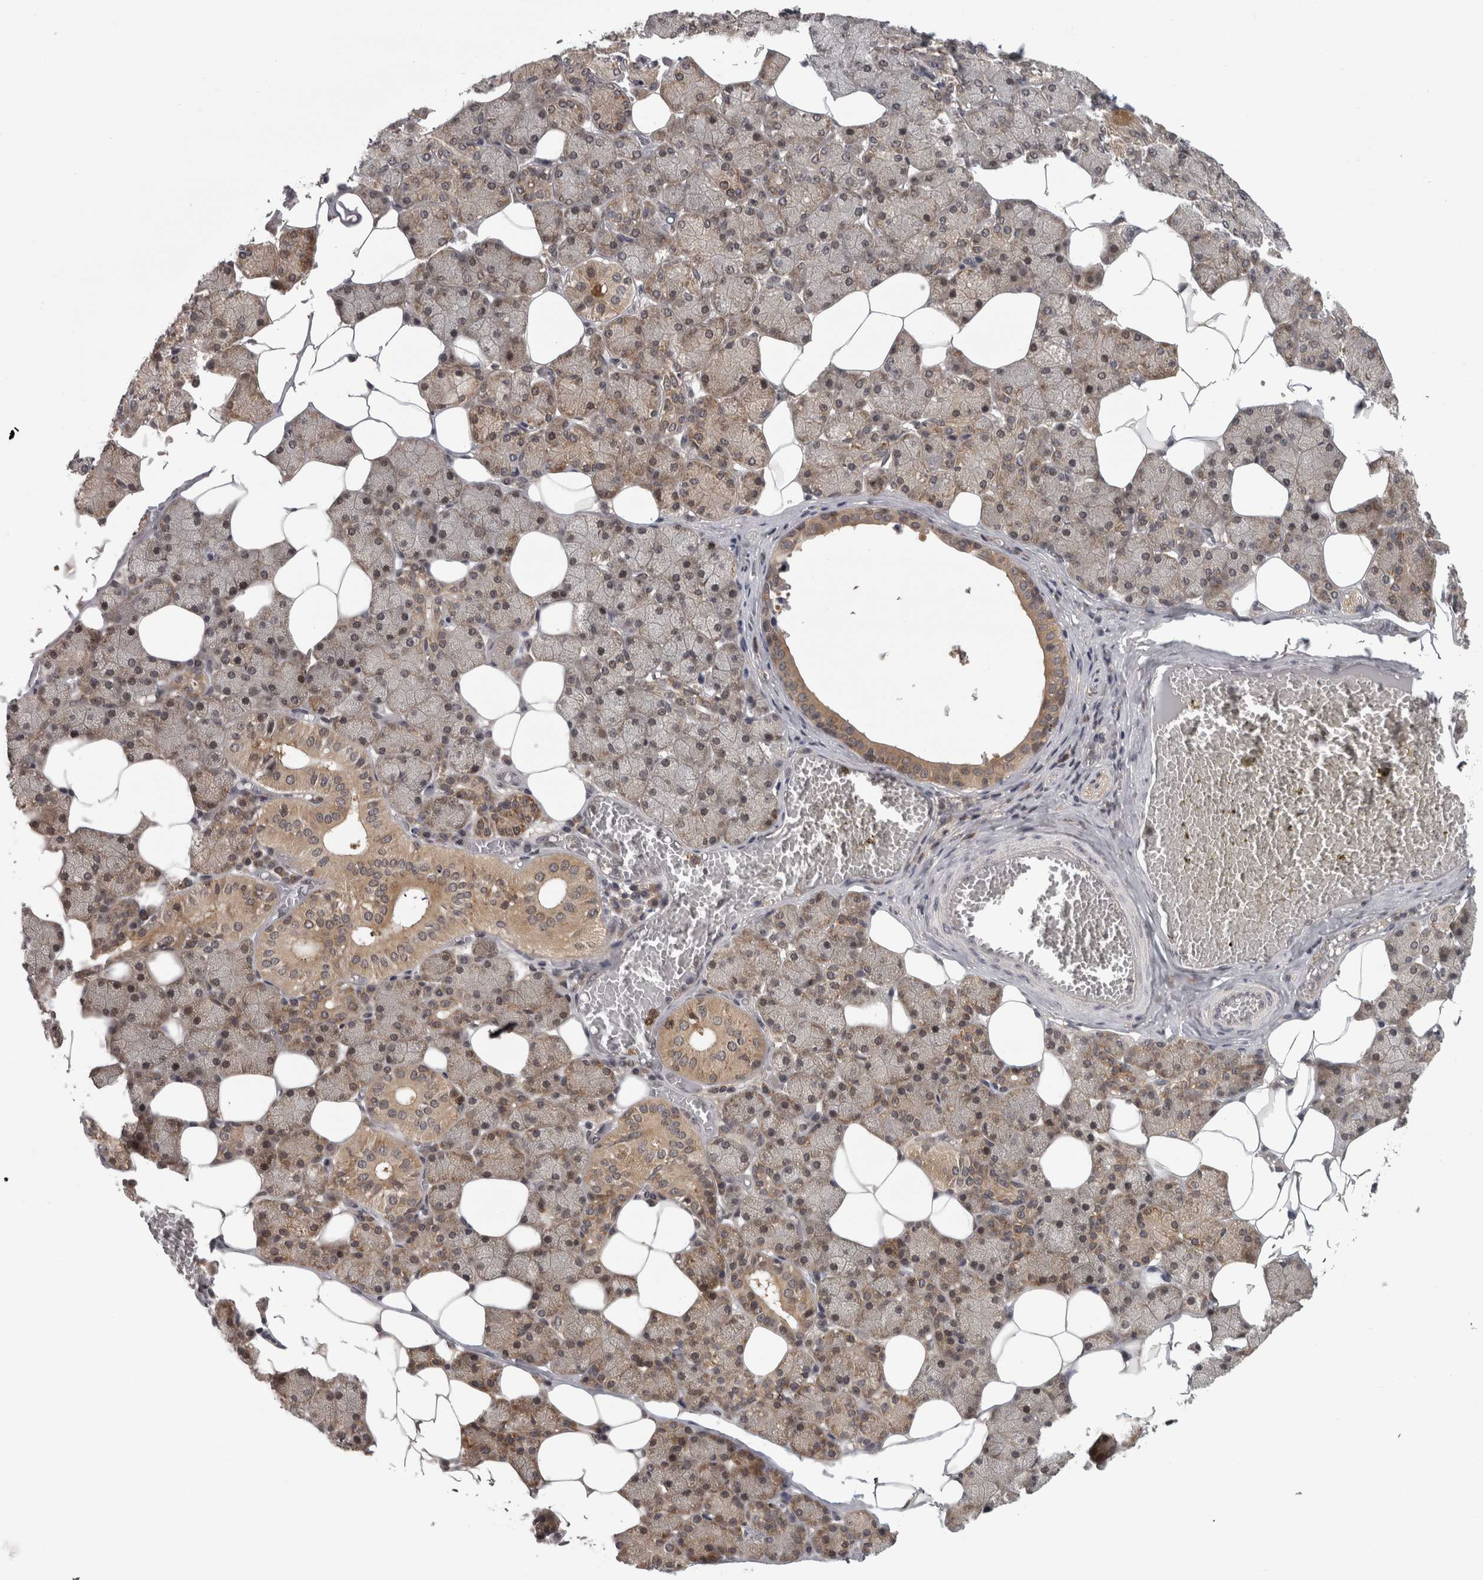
{"staining": {"intensity": "moderate", "quantity": ">75%", "location": "cytoplasmic/membranous,nuclear"}, "tissue": "salivary gland", "cell_type": "Glandular cells", "image_type": "normal", "snomed": [{"axis": "morphology", "description": "Normal tissue, NOS"}, {"axis": "topography", "description": "Salivary gland"}], "caption": "Brown immunohistochemical staining in normal salivary gland shows moderate cytoplasmic/membranous,nuclear staining in approximately >75% of glandular cells. The protein of interest is stained brown, and the nuclei are stained in blue (DAB IHC with brightfield microscopy, high magnification).", "gene": "CACYBP", "patient": {"sex": "female", "age": 33}}